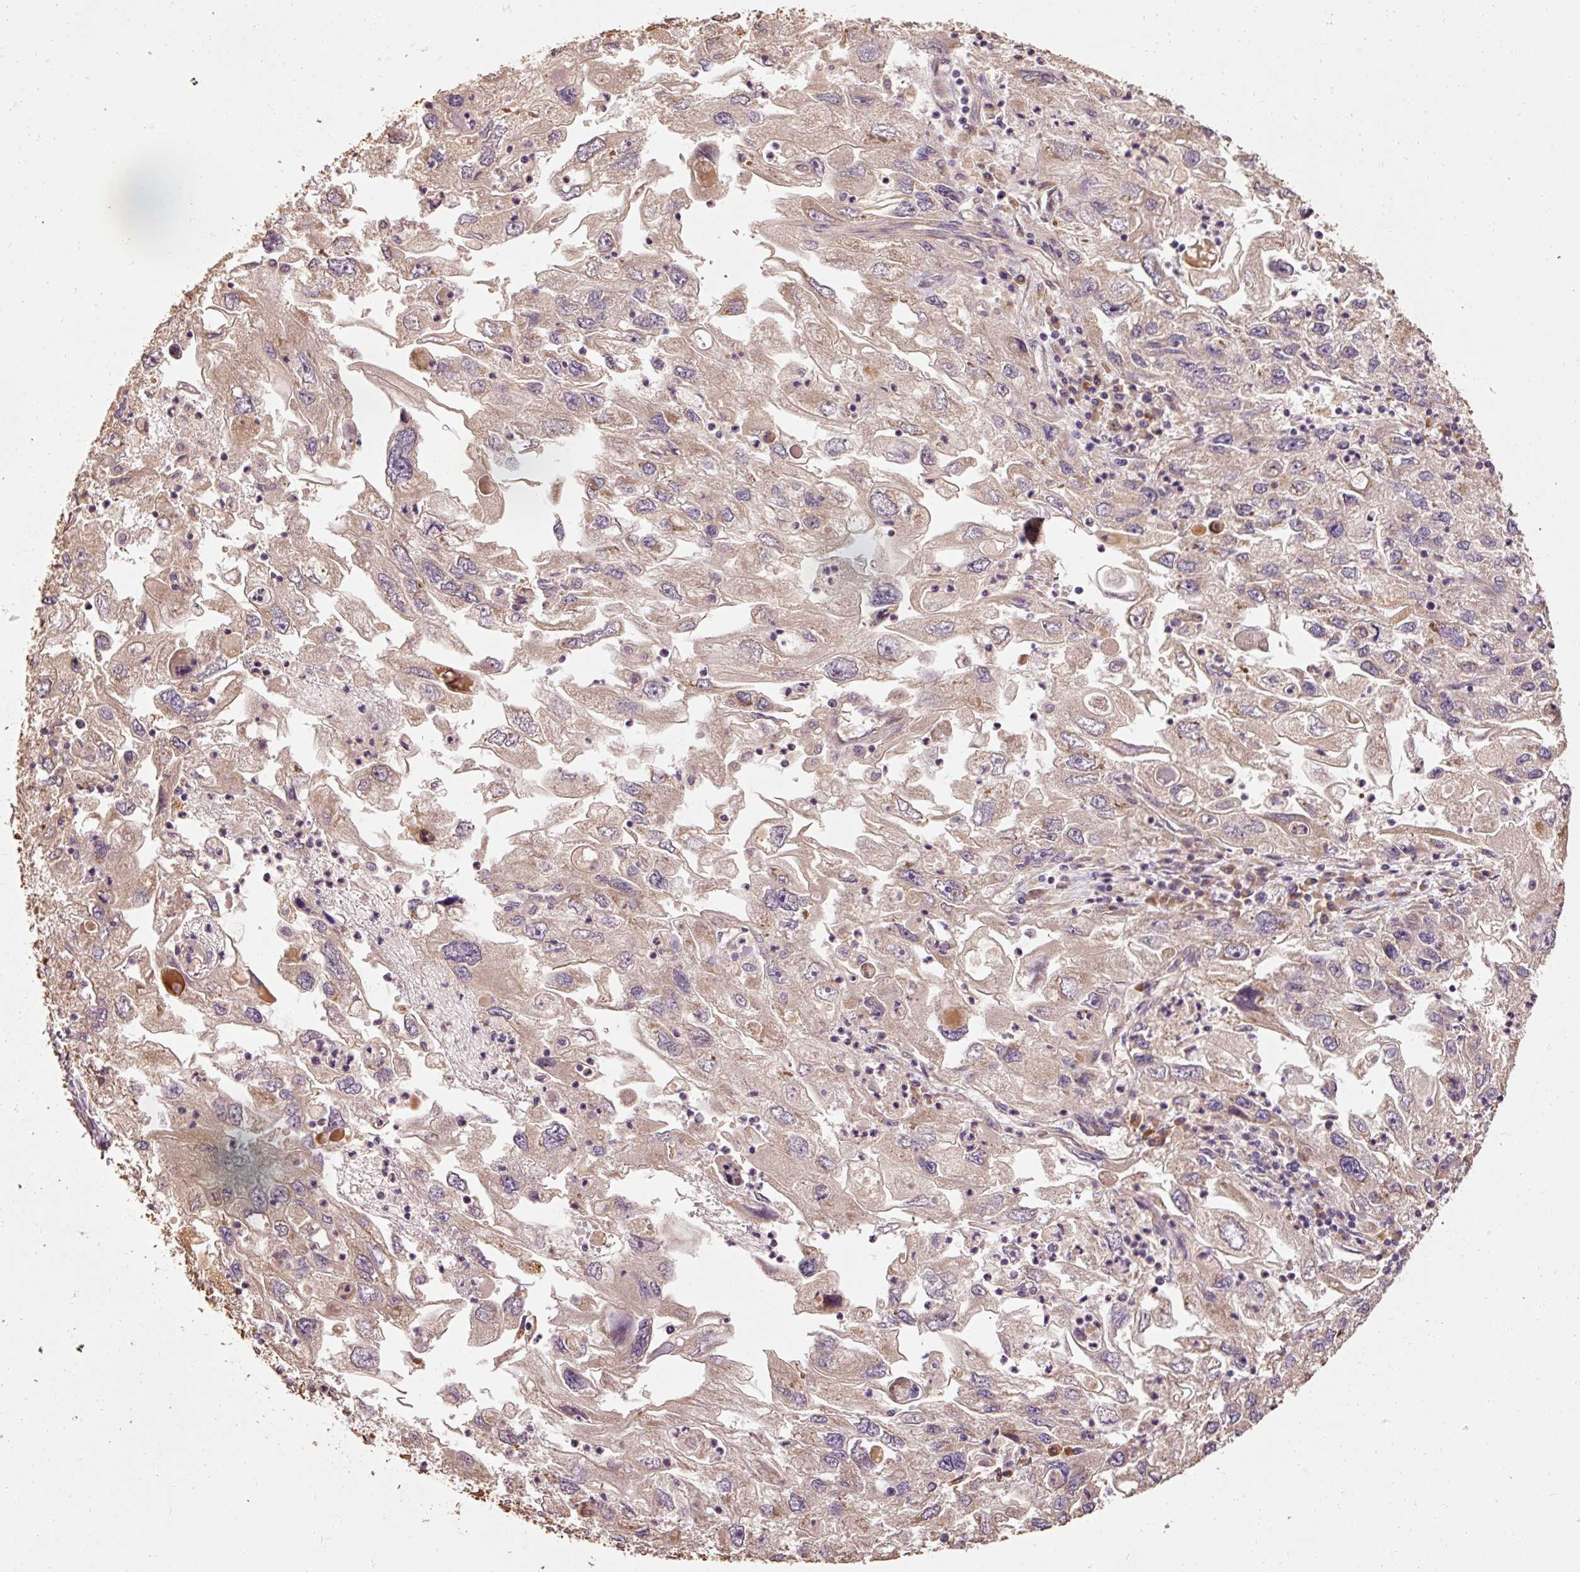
{"staining": {"intensity": "weak", "quantity": "25%-75%", "location": "cytoplasmic/membranous"}, "tissue": "endometrial cancer", "cell_type": "Tumor cells", "image_type": "cancer", "snomed": [{"axis": "morphology", "description": "Adenocarcinoma, NOS"}, {"axis": "topography", "description": "Endometrium"}], "caption": "The image displays staining of adenocarcinoma (endometrial), revealing weak cytoplasmic/membranous protein expression (brown color) within tumor cells. The protein of interest is stained brown, and the nuclei are stained in blue (DAB IHC with brightfield microscopy, high magnification).", "gene": "EFHC1", "patient": {"sex": "female", "age": 49}}